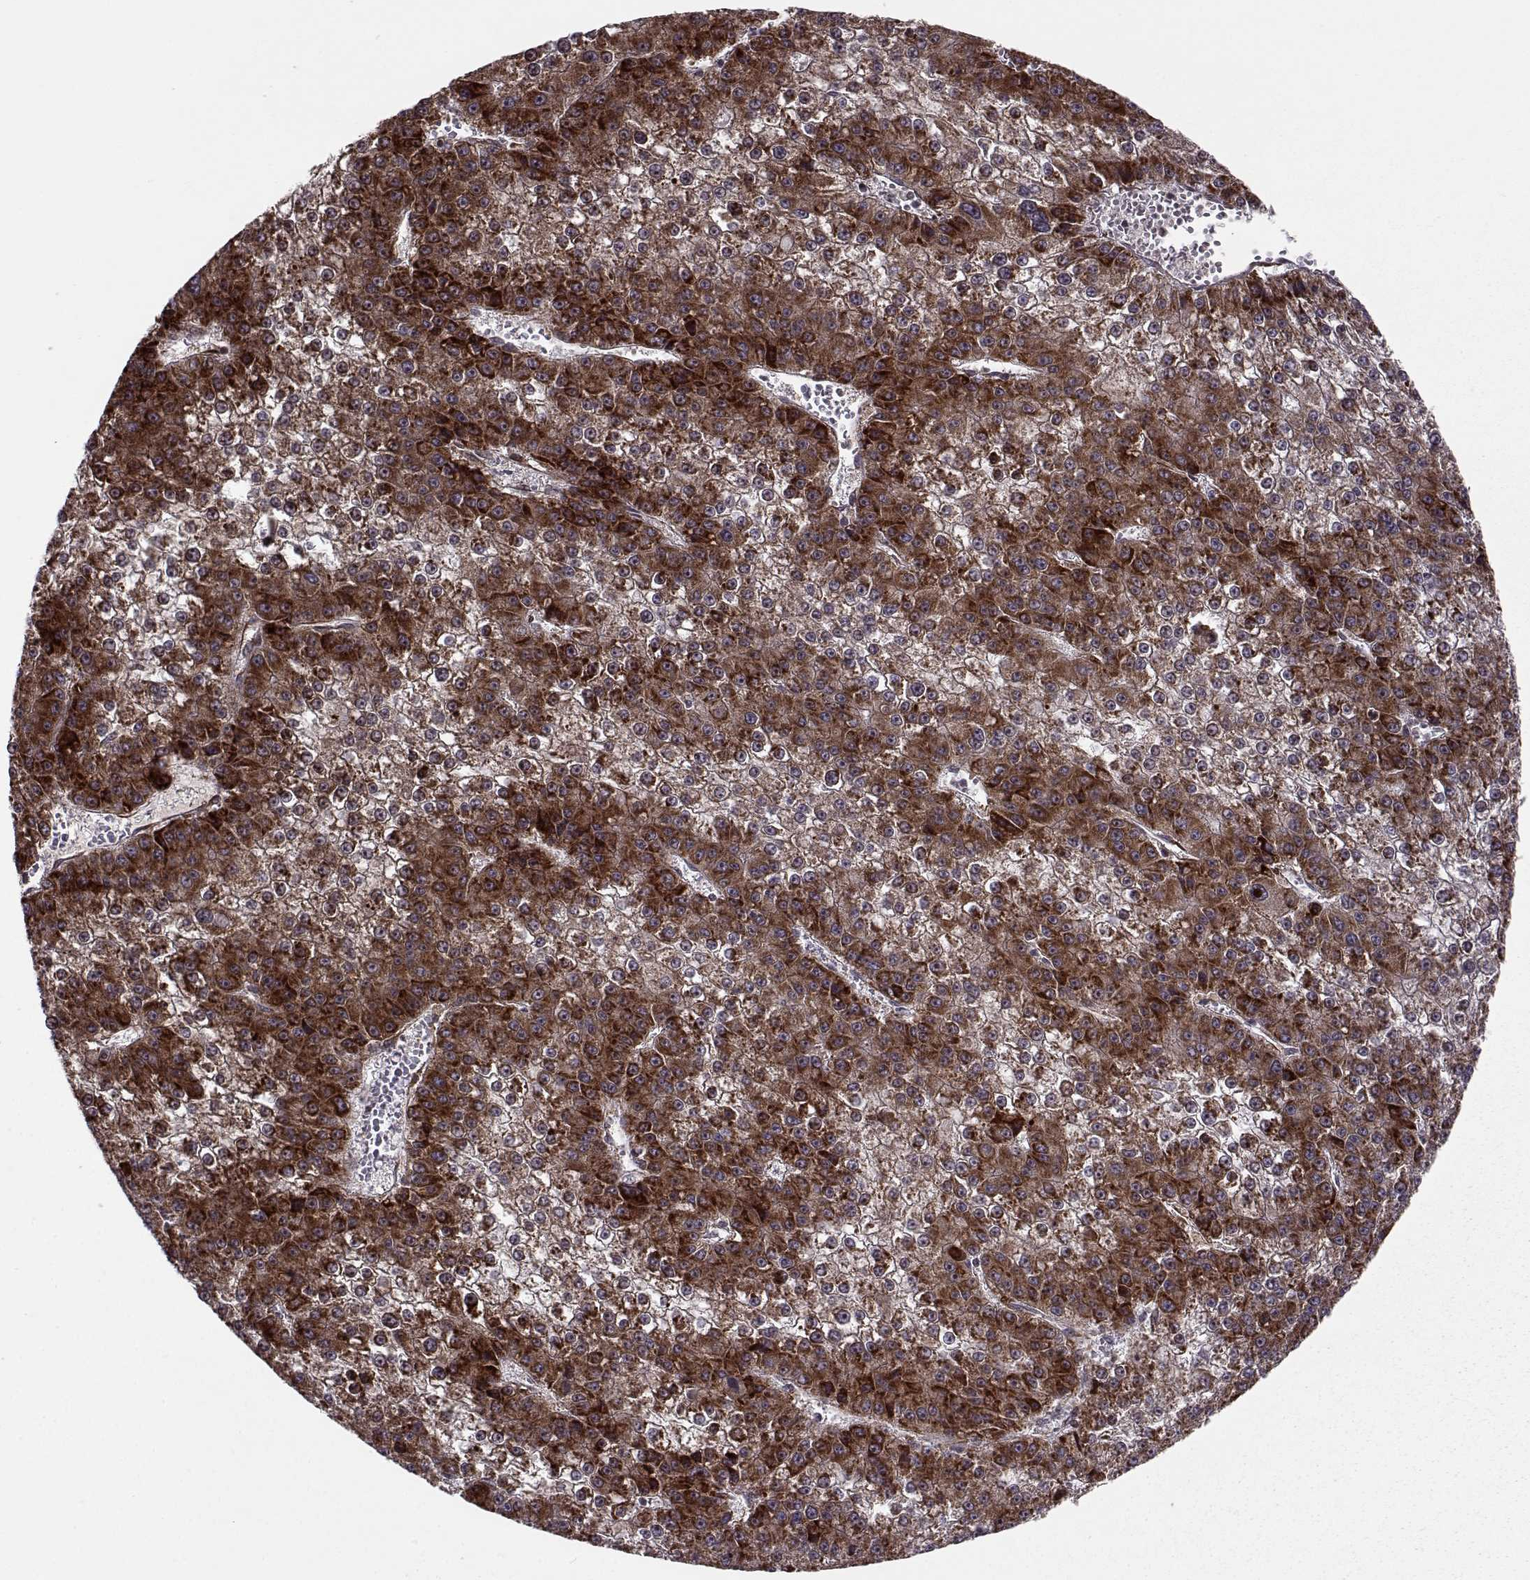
{"staining": {"intensity": "strong", "quantity": ">75%", "location": "cytoplasmic/membranous"}, "tissue": "liver cancer", "cell_type": "Tumor cells", "image_type": "cancer", "snomed": [{"axis": "morphology", "description": "Carcinoma, Hepatocellular, NOS"}, {"axis": "topography", "description": "Liver"}], "caption": "Liver hepatocellular carcinoma stained with immunohistochemistry (IHC) displays strong cytoplasmic/membranous expression in about >75% of tumor cells.", "gene": "RPL31", "patient": {"sex": "female", "age": 73}}